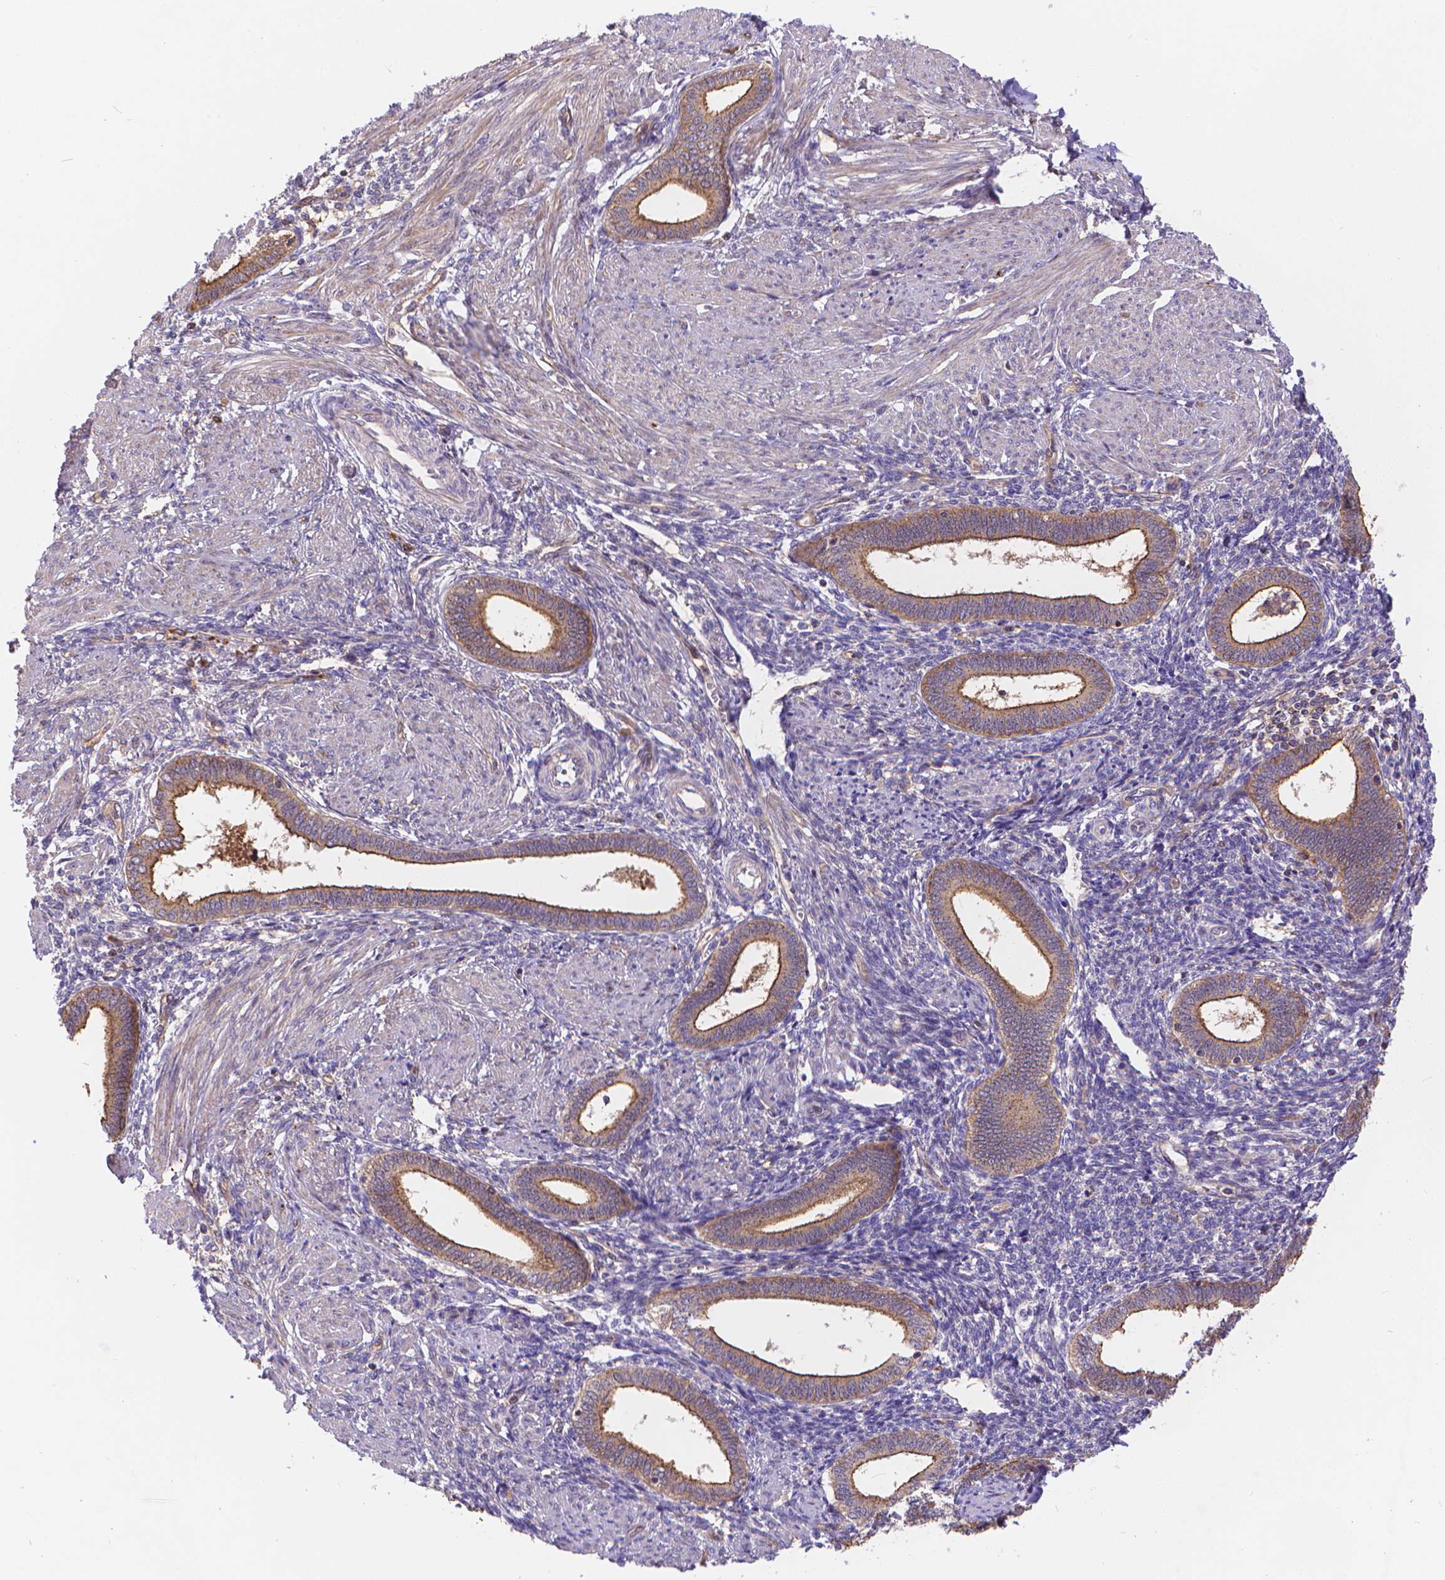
{"staining": {"intensity": "negative", "quantity": "none", "location": "none"}, "tissue": "endometrium", "cell_type": "Cells in endometrial stroma", "image_type": "normal", "snomed": [{"axis": "morphology", "description": "Normal tissue, NOS"}, {"axis": "topography", "description": "Endometrium"}], "caption": "Photomicrograph shows no protein expression in cells in endometrial stroma of normal endometrium. Brightfield microscopy of immunohistochemistry (IHC) stained with DAB (brown) and hematoxylin (blue), captured at high magnification.", "gene": "ARAP1", "patient": {"sex": "female", "age": 42}}